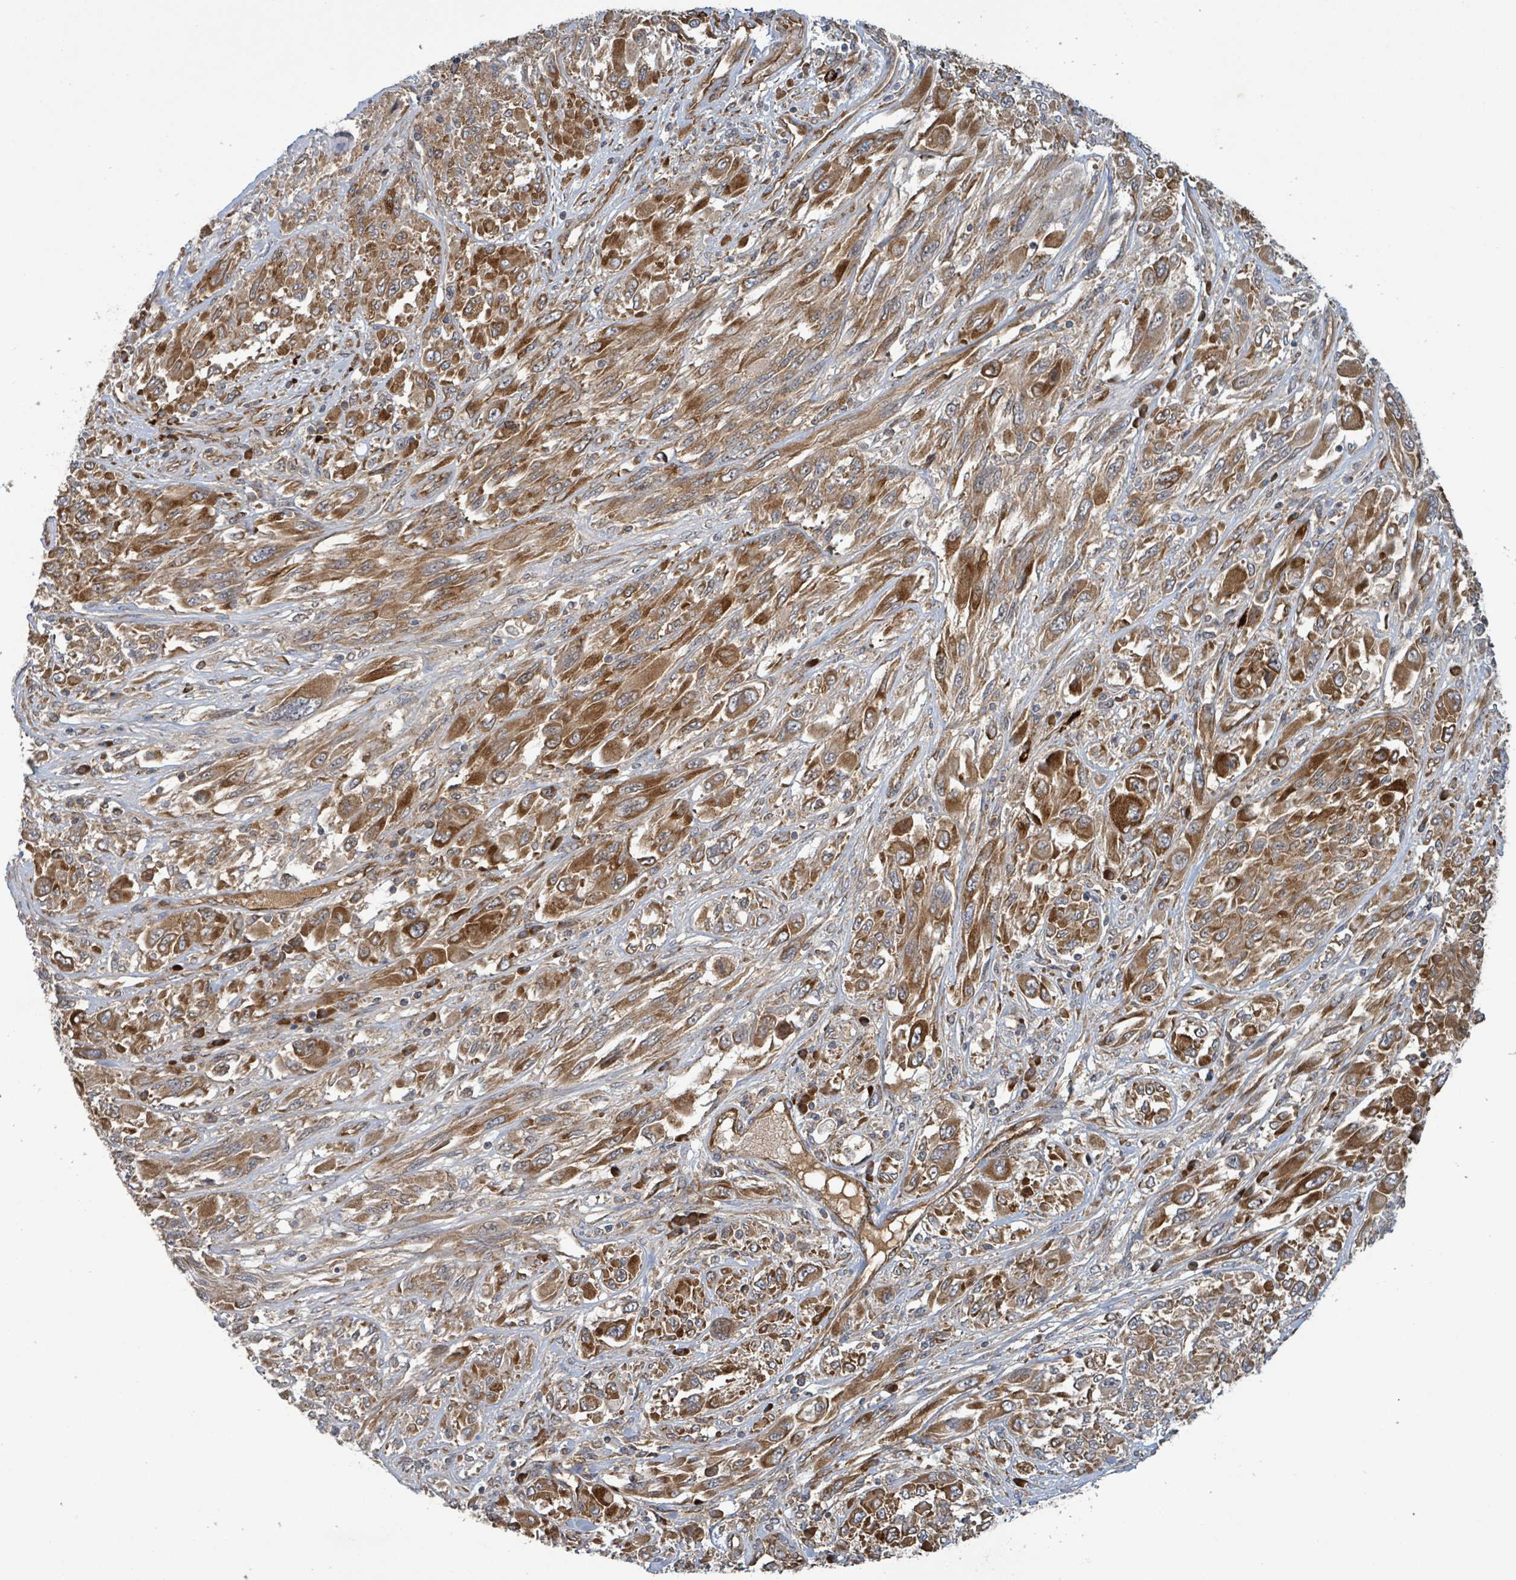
{"staining": {"intensity": "strong", "quantity": ">75%", "location": "cytoplasmic/membranous"}, "tissue": "melanoma", "cell_type": "Tumor cells", "image_type": "cancer", "snomed": [{"axis": "morphology", "description": "Malignant melanoma, NOS"}, {"axis": "topography", "description": "Skin"}], "caption": "About >75% of tumor cells in melanoma display strong cytoplasmic/membranous protein staining as visualized by brown immunohistochemical staining.", "gene": "OR51E1", "patient": {"sex": "female", "age": 91}}